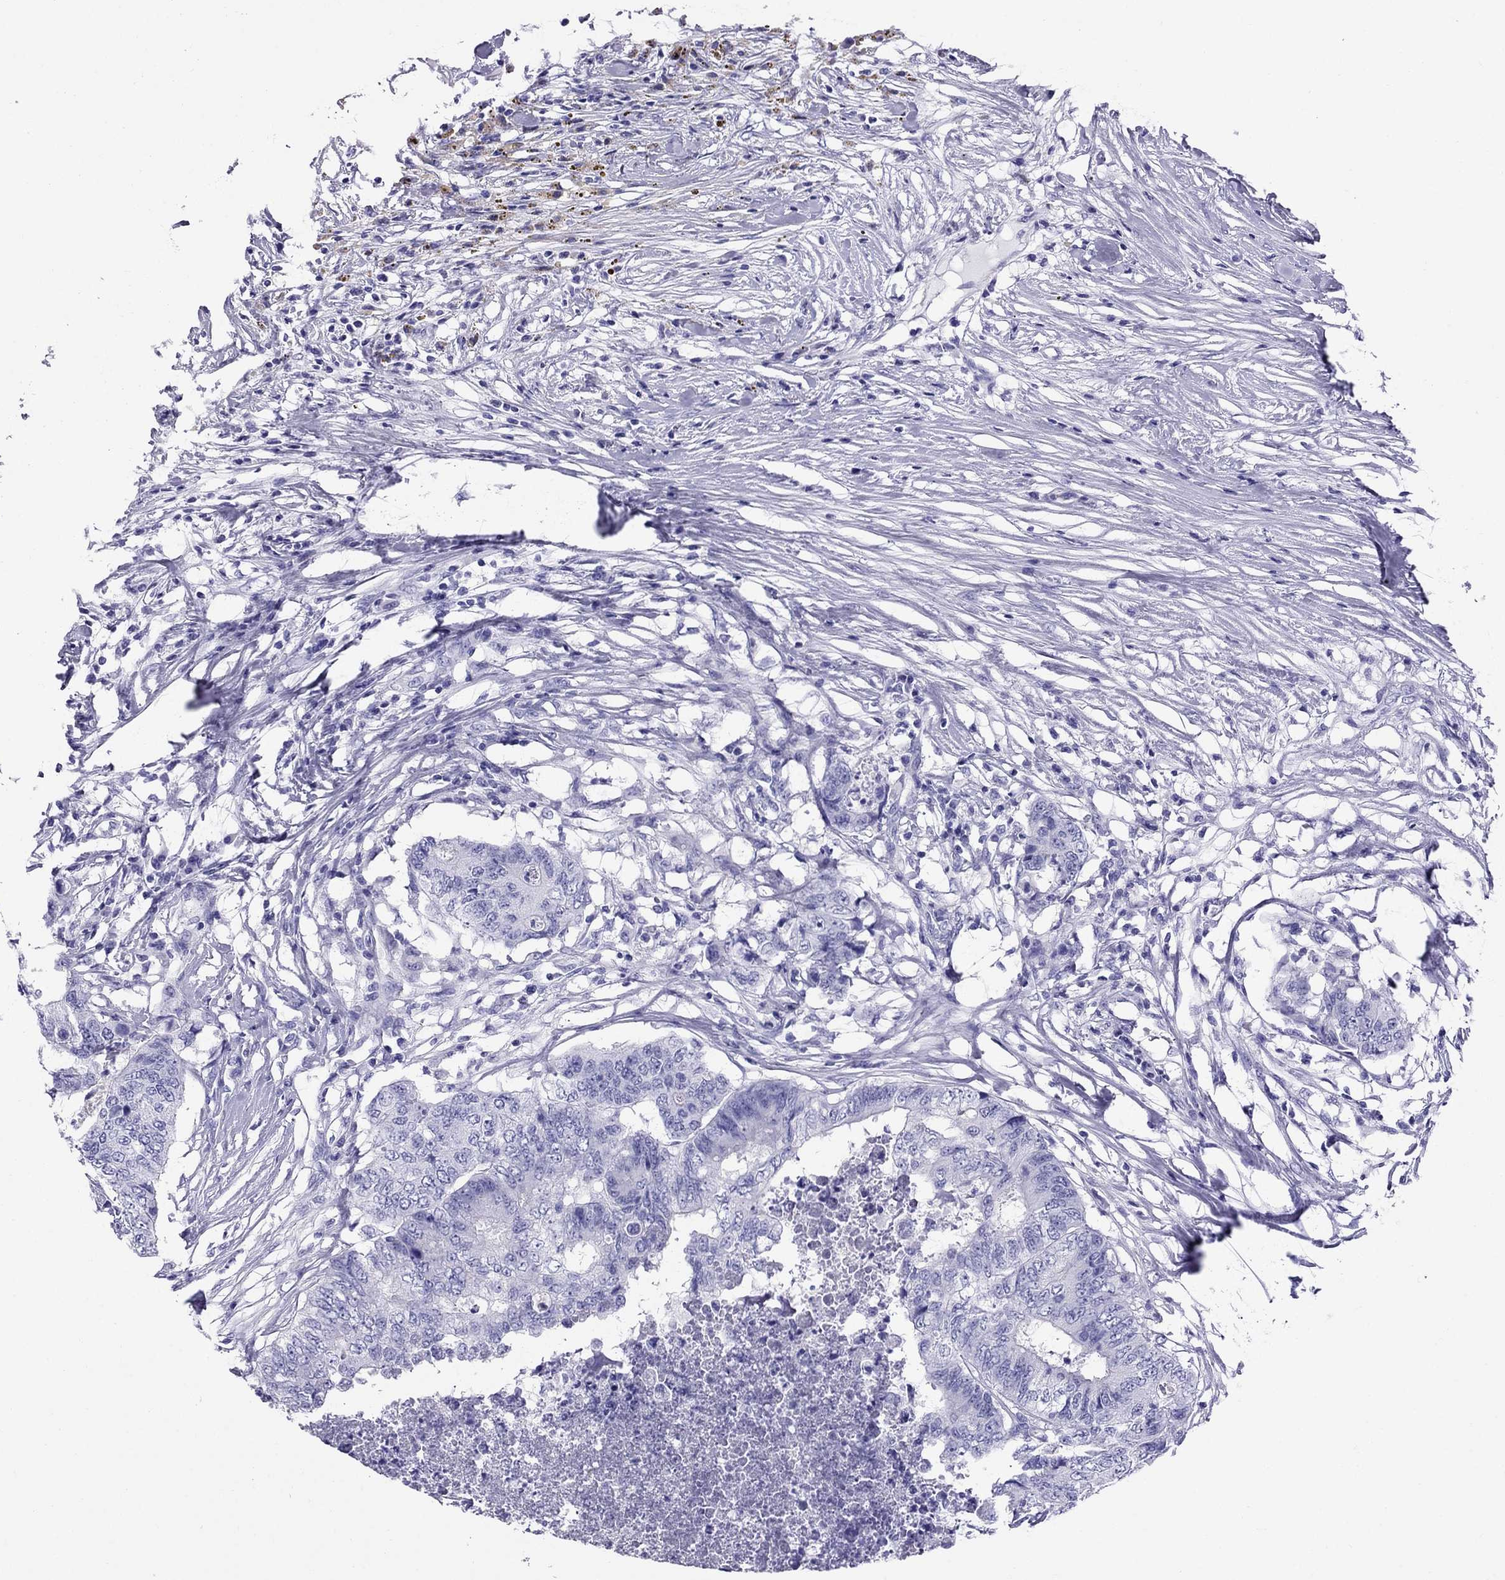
{"staining": {"intensity": "negative", "quantity": "none", "location": "none"}, "tissue": "colorectal cancer", "cell_type": "Tumor cells", "image_type": "cancer", "snomed": [{"axis": "morphology", "description": "Adenocarcinoma, NOS"}, {"axis": "topography", "description": "Colon"}], "caption": "Tumor cells show no significant staining in adenocarcinoma (colorectal).", "gene": "AVPR1B", "patient": {"sex": "female", "age": 48}}